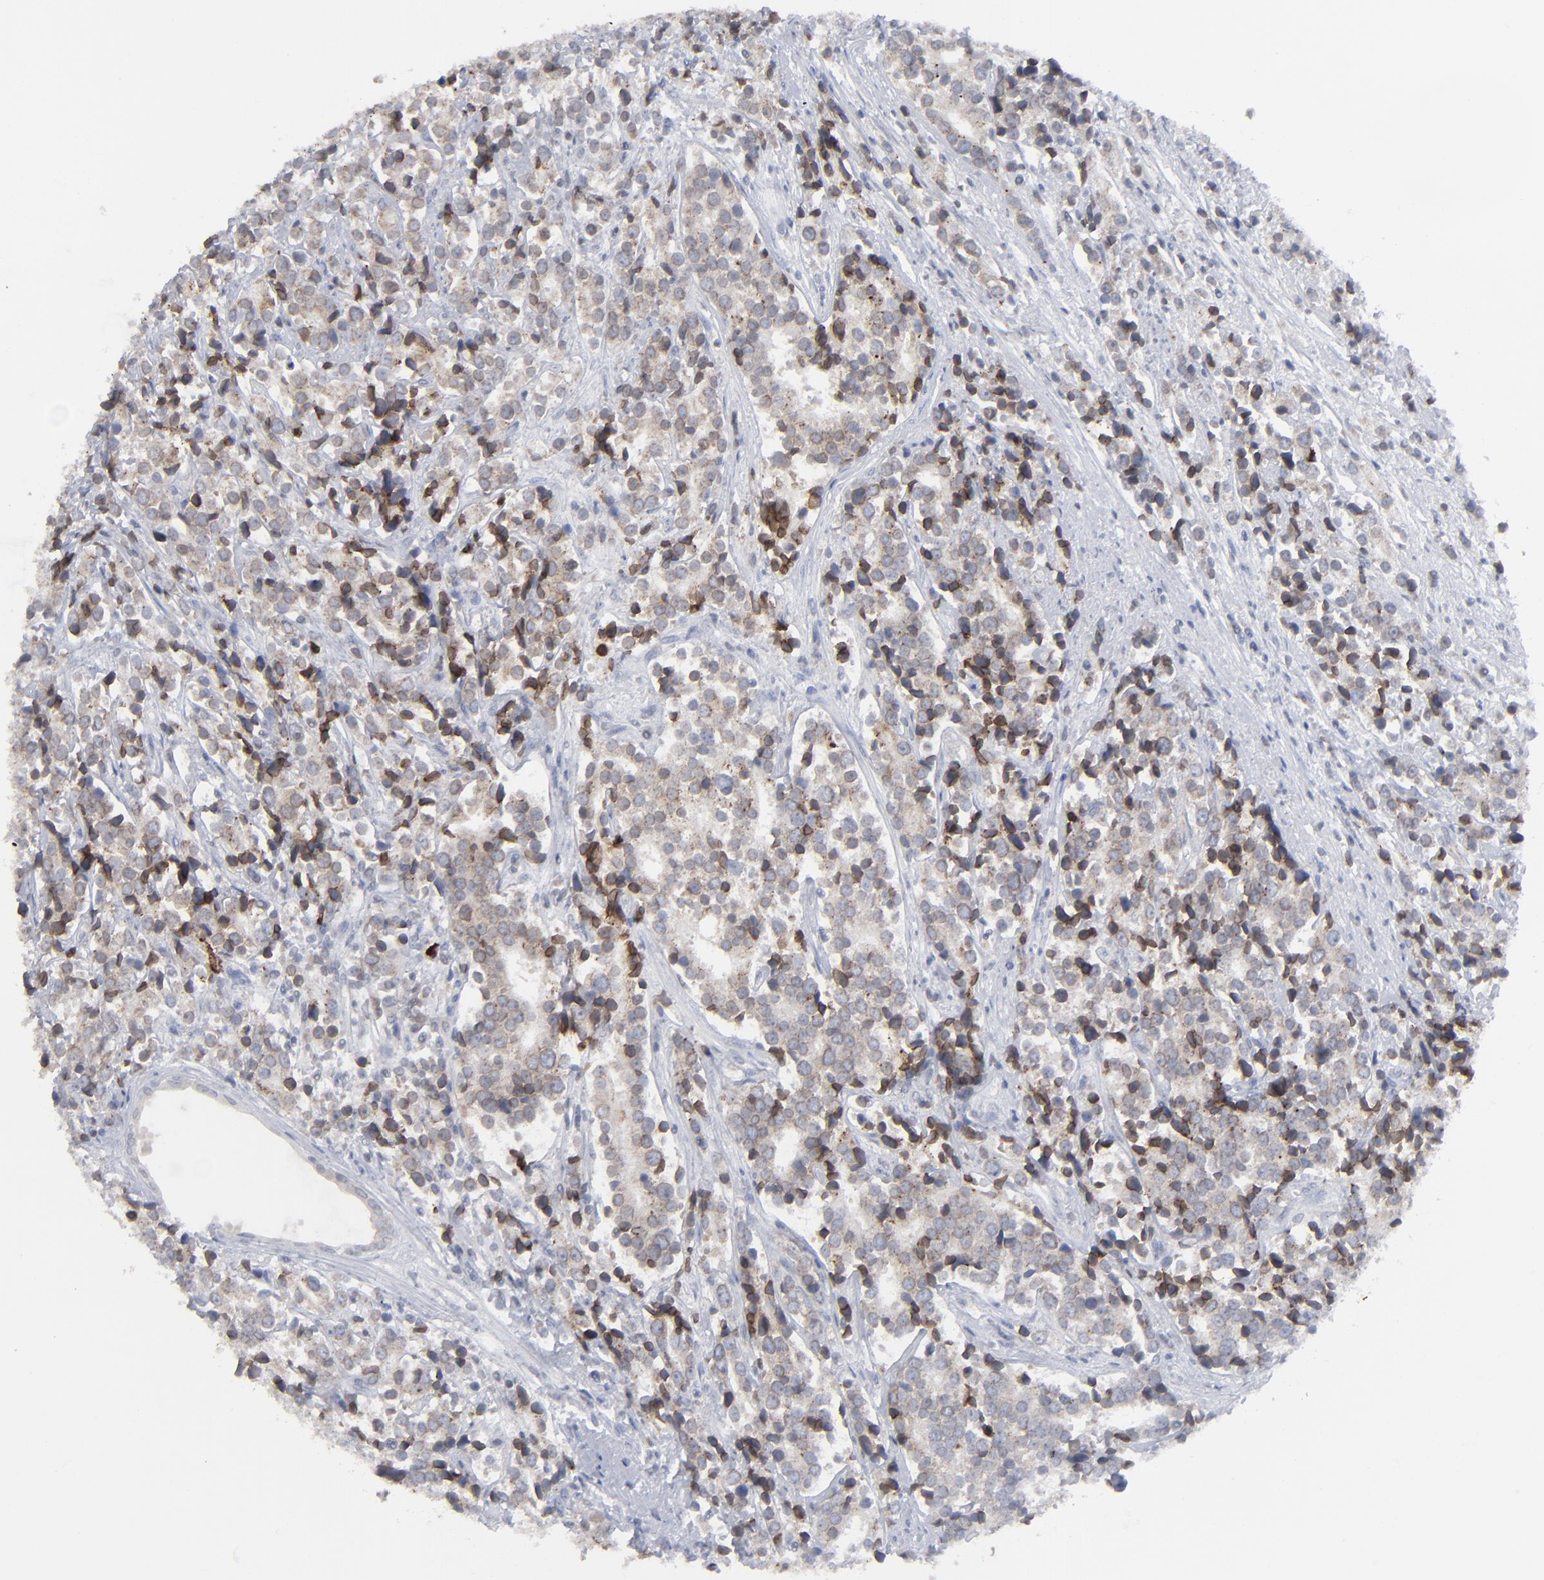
{"staining": {"intensity": "weak", "quantity": "25%-75%", "location": "cytoplasmic/membranous"}, "tissue": "prostate cancer", "cell_type": "Tumor cells", "image_type": "cancer", "snomed": [{"axis": "morphology", "description": "Adenocarcinoma, High grade"}, {"axis": "topography", "description": "Prostate"}], "caption": "Immunohistochemical staining of prostate cancer (adenocarcinoma (high-grade)) reveals low levels of weak cytoplasmic/membranous protein expression in approximately 25%-75% of tumor cells. Nuclei are stained in blue.", "gene": "NUP88", "patient": {"sex": "male", "age": 71}}